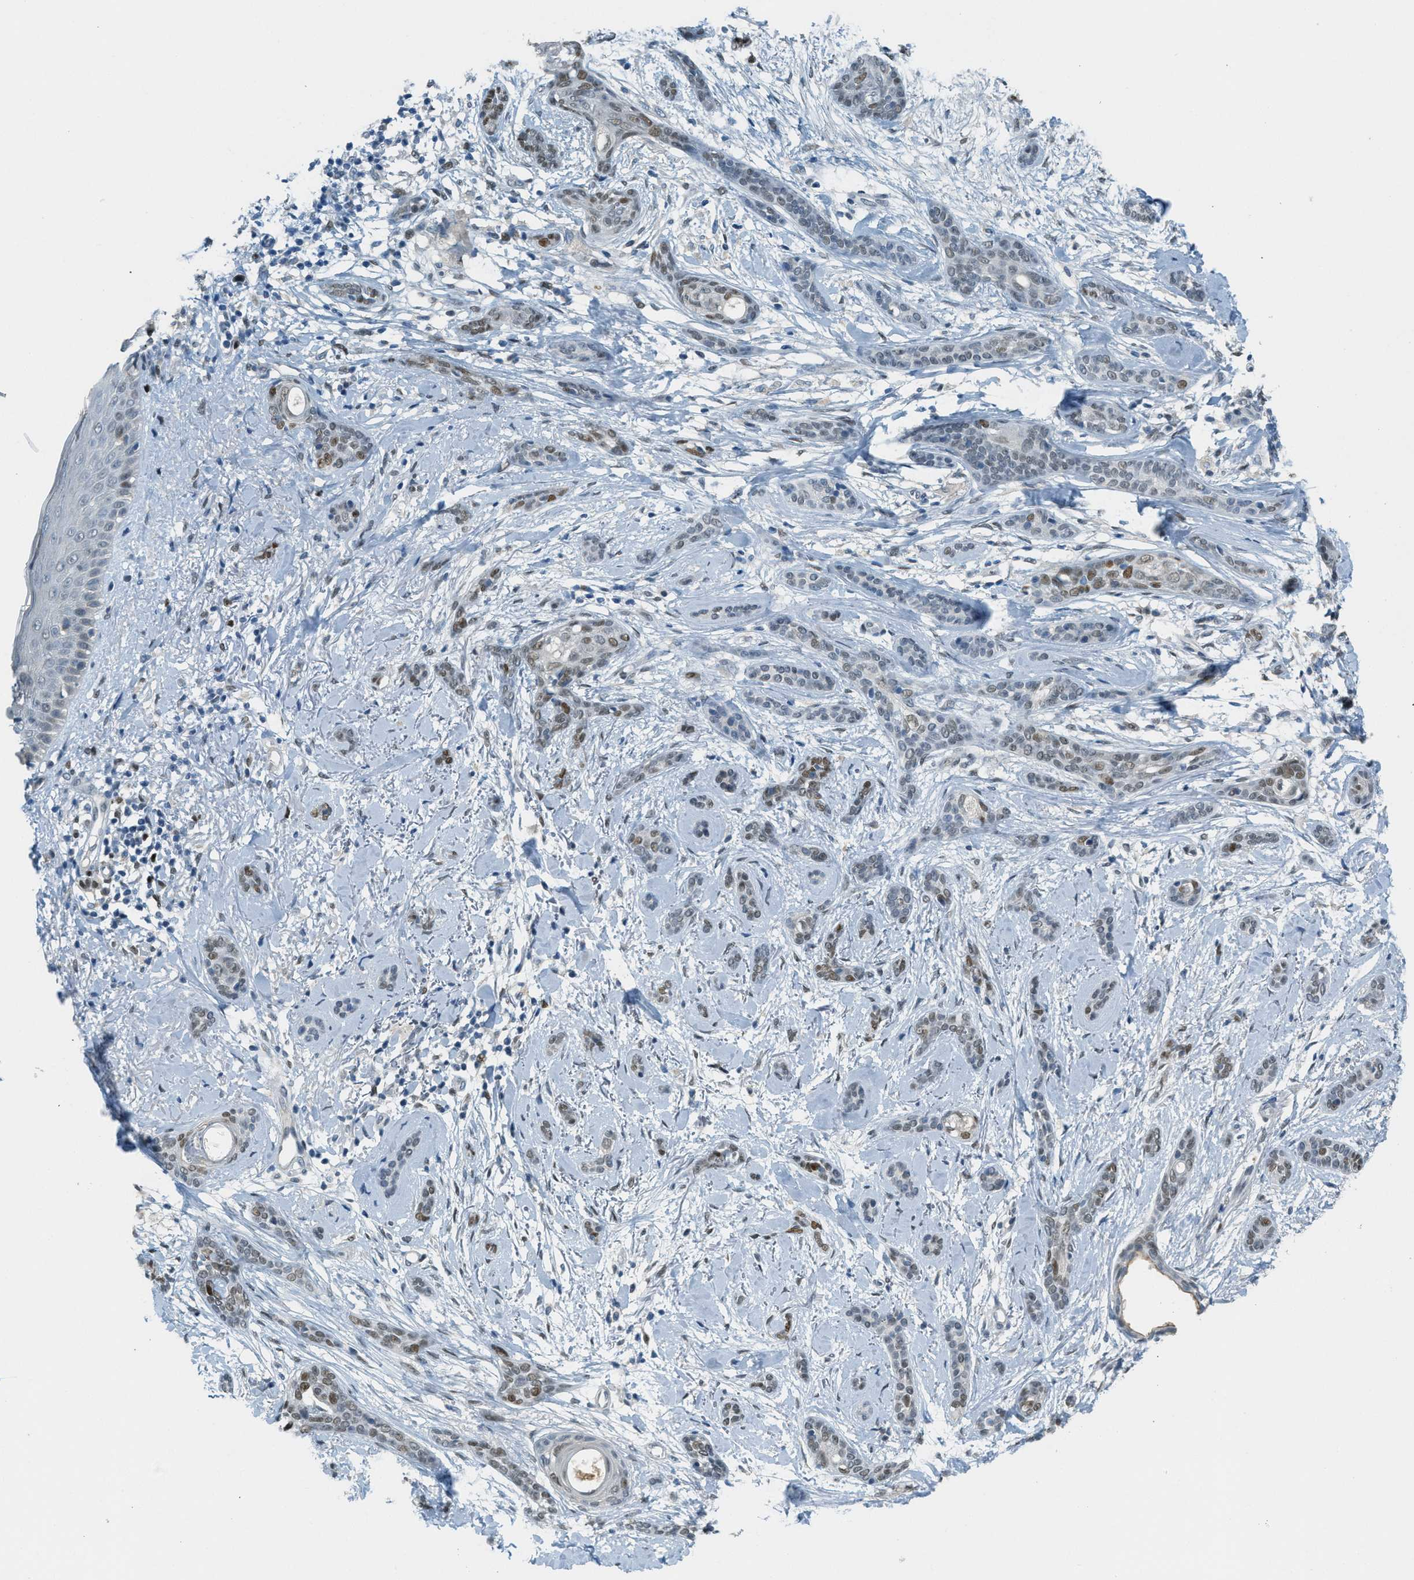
{"staining": {"intensity": "strong", "quantity": "<25%", "location": "nuclear"}, "tissue": "skin cancer", "cell_type": "Tumor cells", "image_type": "cancer", "snomed": [{"axis": "morphology", "description": "Basal cell carcinoma"}, {"axis": "morphology", "description": "Adnexal tumor, benign"}, {"axis": "topography", "description": "Skin"}], "caption": "Immunohistochemical staining of human skin basal cell carcinoma reveals medium levels of strong nuclear staining in approximately <25% of tumor cells.", "gene": "TCF3", "patient": {"sex": "female", "age": 42}}